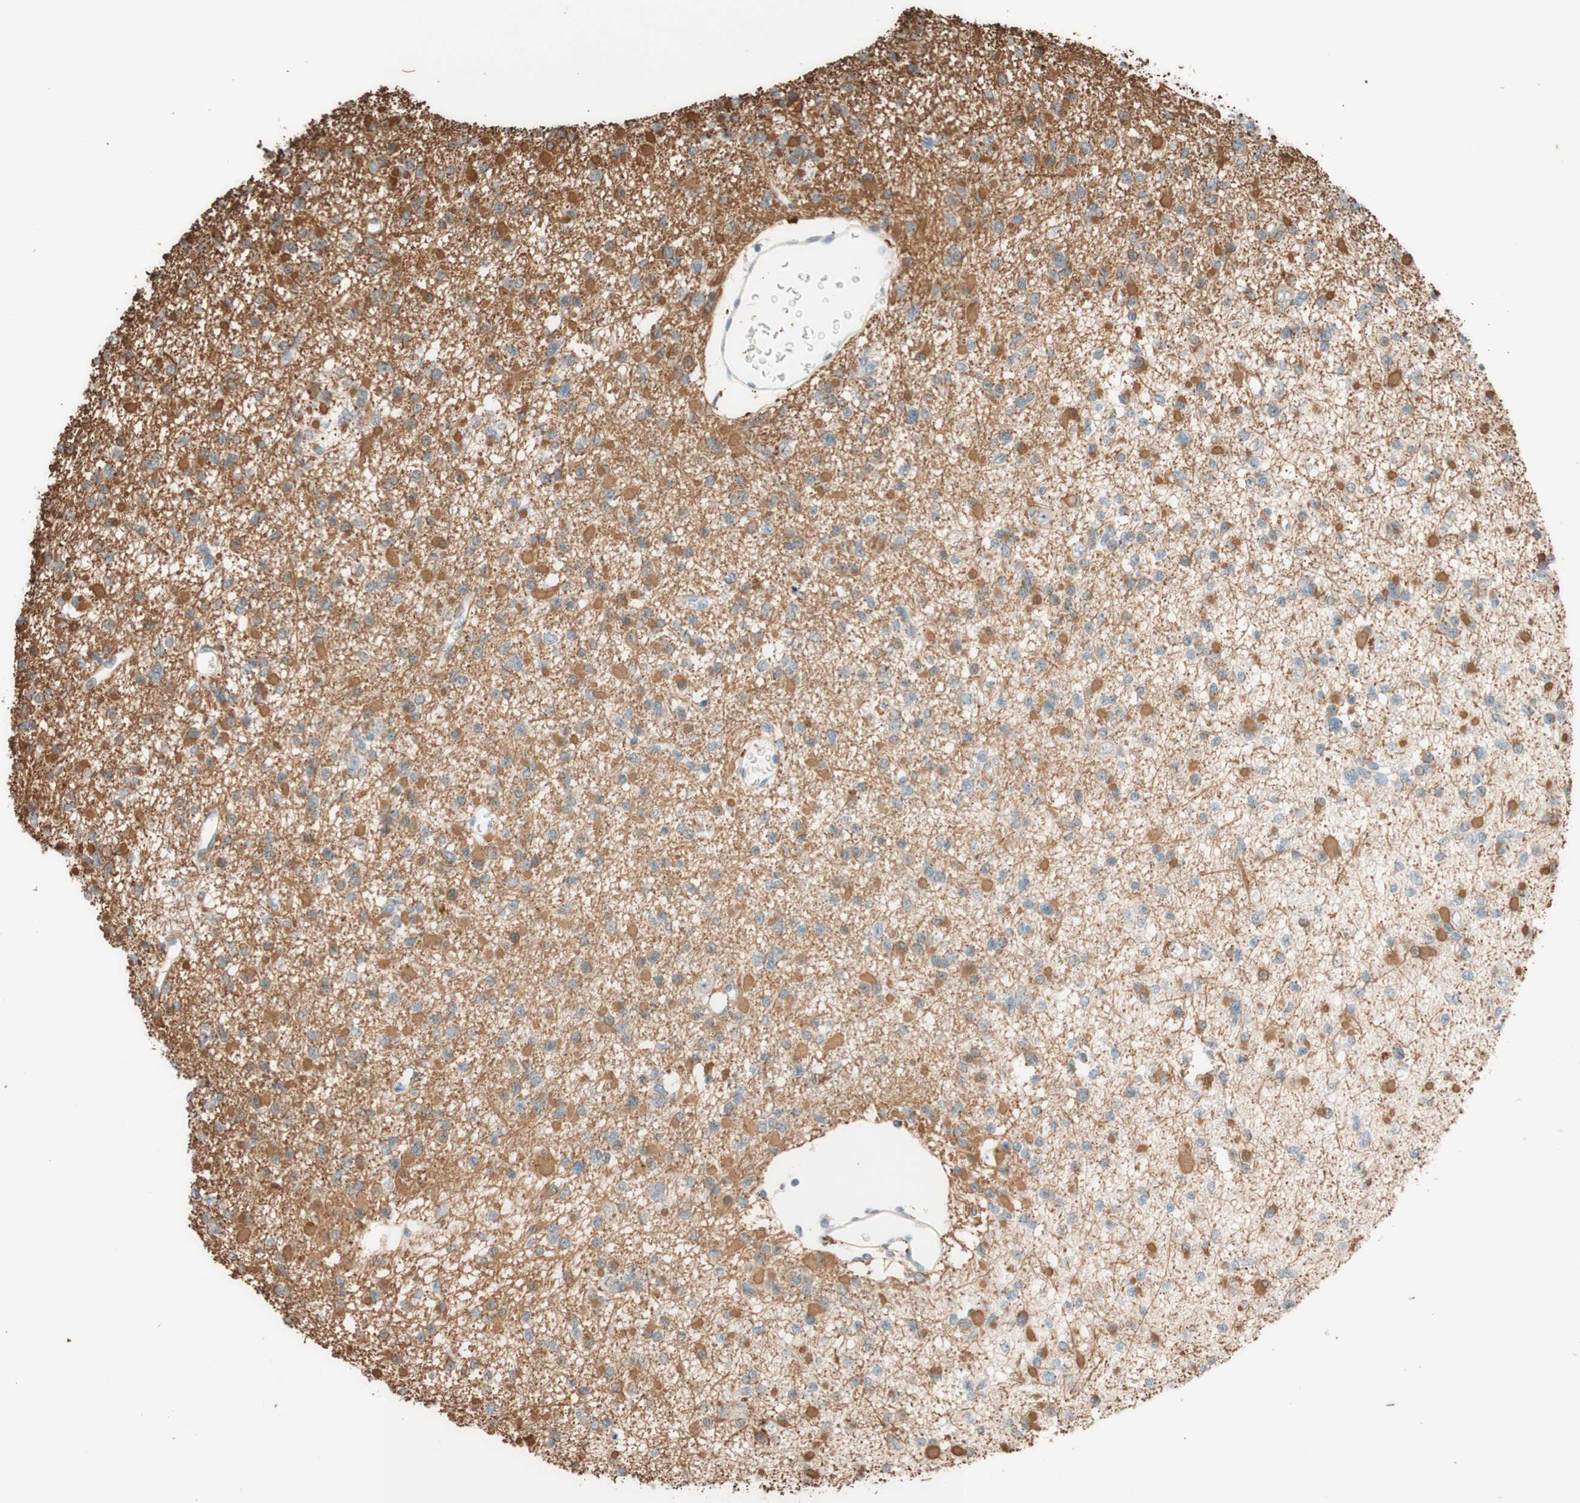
{"staining": {"intensity": "moderate", "quantity": ">75%", "location": "cytoplasmic/membranous"}, "tissue": "glioma", "cell_type": "Tumor cells", "image_type": "cancer", "snomed": [{"axis": "morphology", "description": "Glioma, malignant, Low grade"}, {"axis": "topography", "description": "Brain"}], "caption": "Immunohistochemical staining of human malignant glioma (low-grade) exhibits medium levels of moderate cytoplasmic/membranous positivity in about >75% of tumor cells.", "gene": "CCNC", "patient": {"sex": "female", "age": 22}}